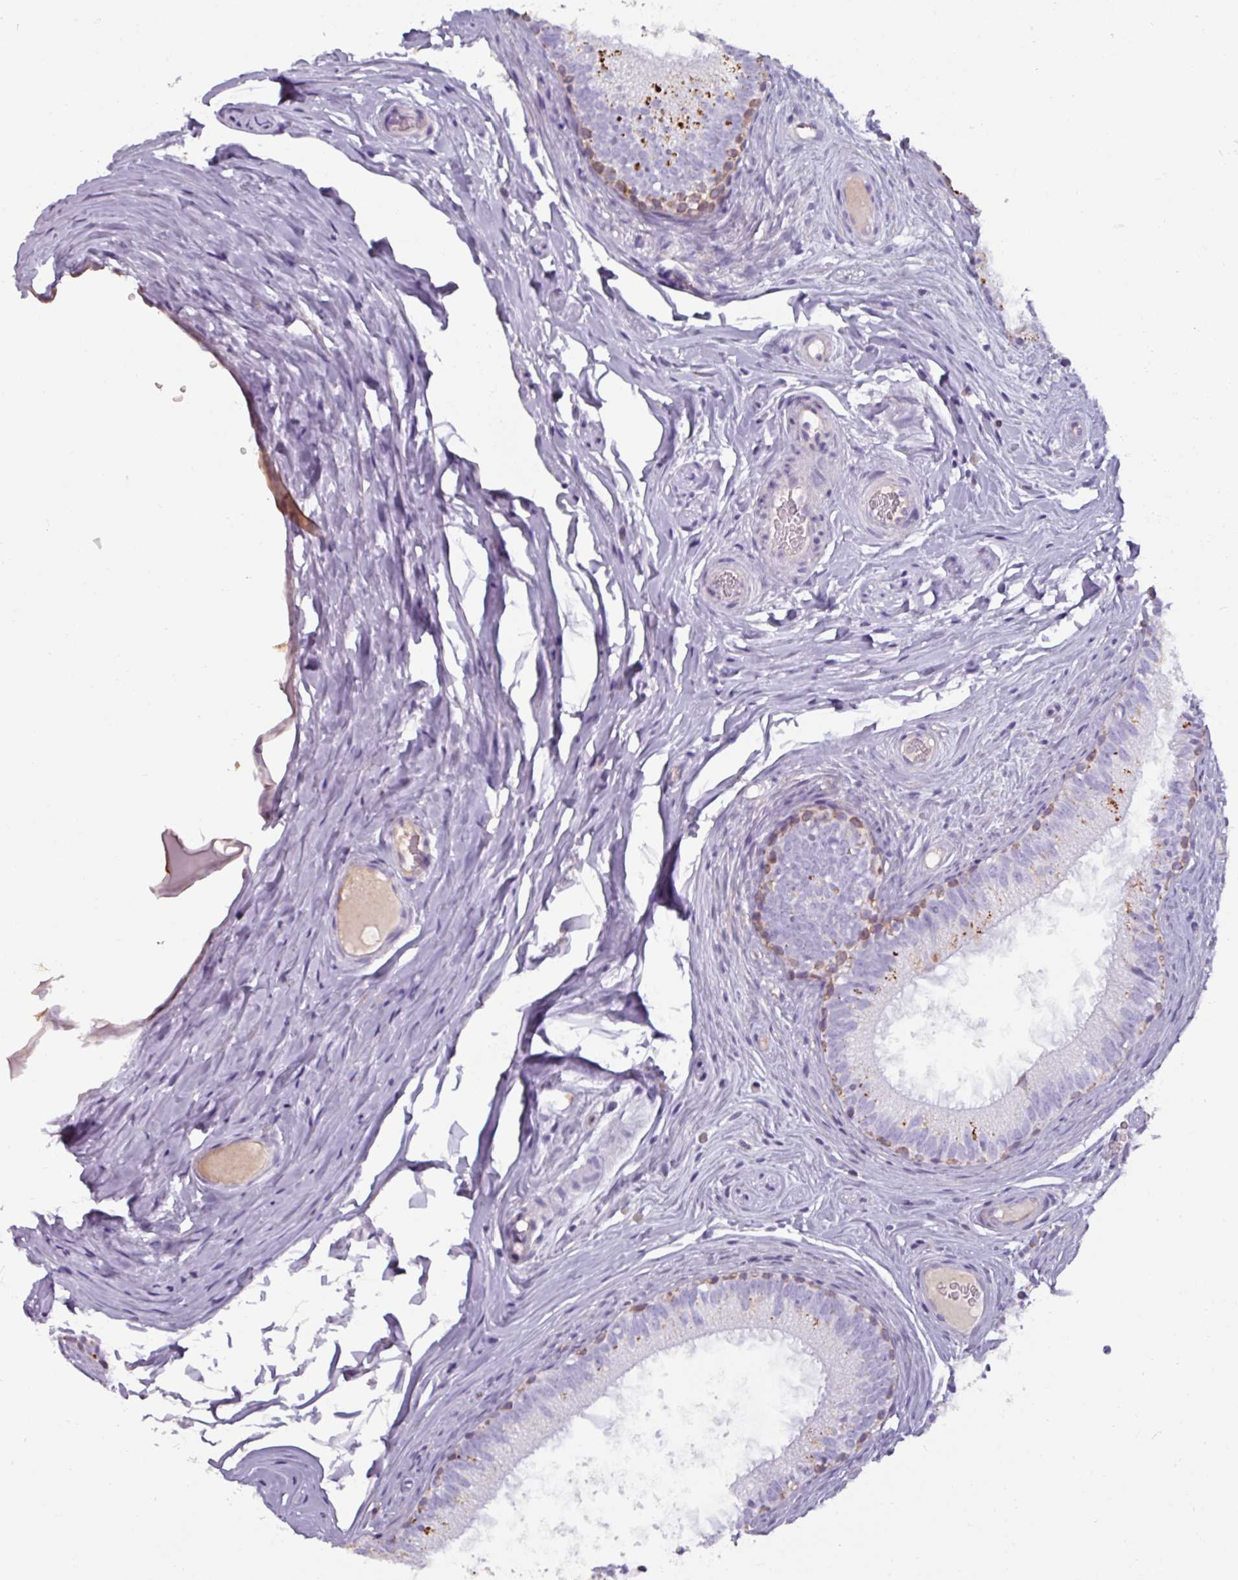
{"staining": {"intensity": "moderate", "quantity": "<25%", "location": "cytoplasmic/membranous"}, "tissue": "epididymis", "cell_type": "Glandular cells", "image_type": "normal", "snomed": [{"axis": "morphology", "description": "Normal tissue, NOS"}, {"axis": "topography", "description": "Epididymis"}], "caption": "High-magnification brightfield microscopy of normal epididymis stained with DAB (brown) and counterstained with hematoxylin (blue). glandular cells exhibit moderate cytoplasmic/membranous expression is present in approximately<25% of cells.", "gene": "SPESP1", "patient": {"sex": "male", "age": 25}}